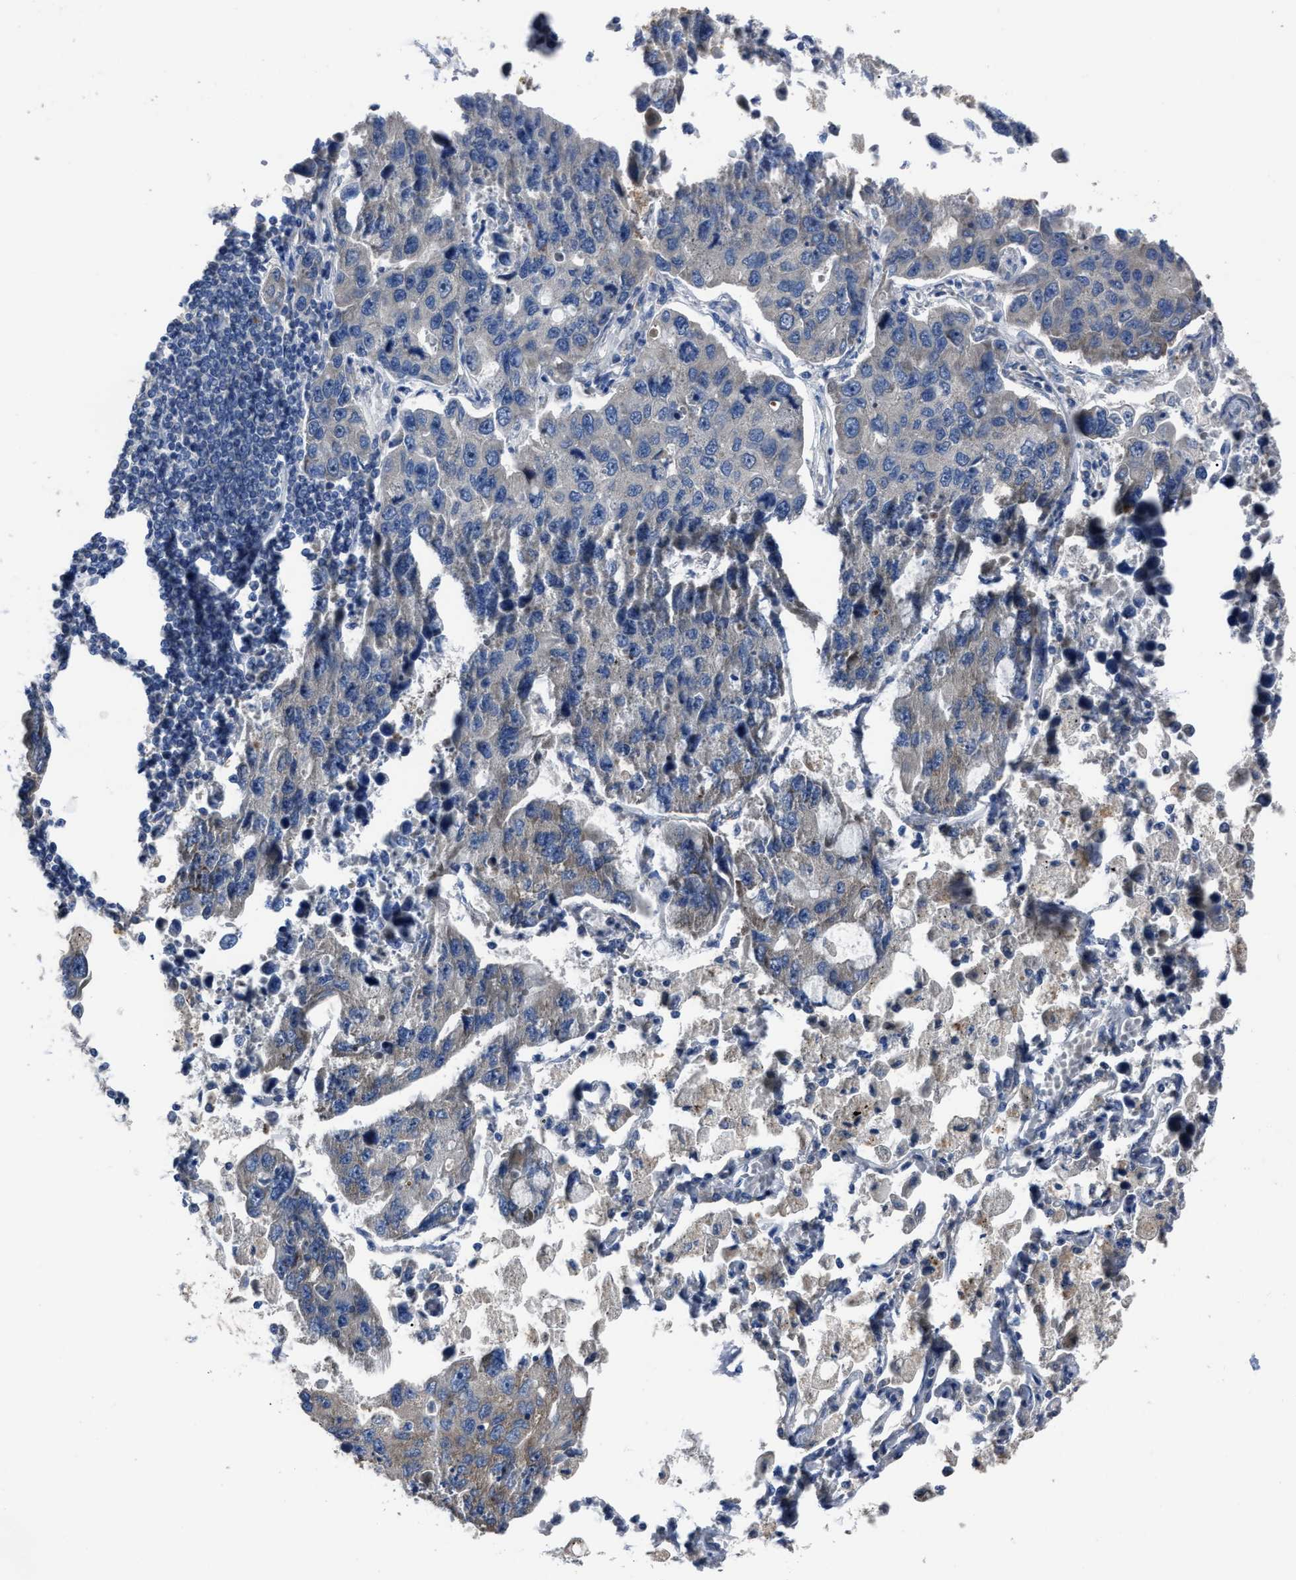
{"staining": {"intensity": "negative", "quantity": "none", "location": "none"}, "tissue": "lung cancer", "cell_type": "Tumor cells", "image_type": "cancer", "snomed": [{"axis": "morphology", "description": "Adenocarcinoma, NOS"}, {"axis": "topography", "description": "Lung"}], "caption": "Tumor cells are negative for brown protein staining in lung cancer. (DAB IHC visualized using brightfield microscopy, high magnification).", "gene": "UPF1", "patient": {"sex": "male", "age": 64}}